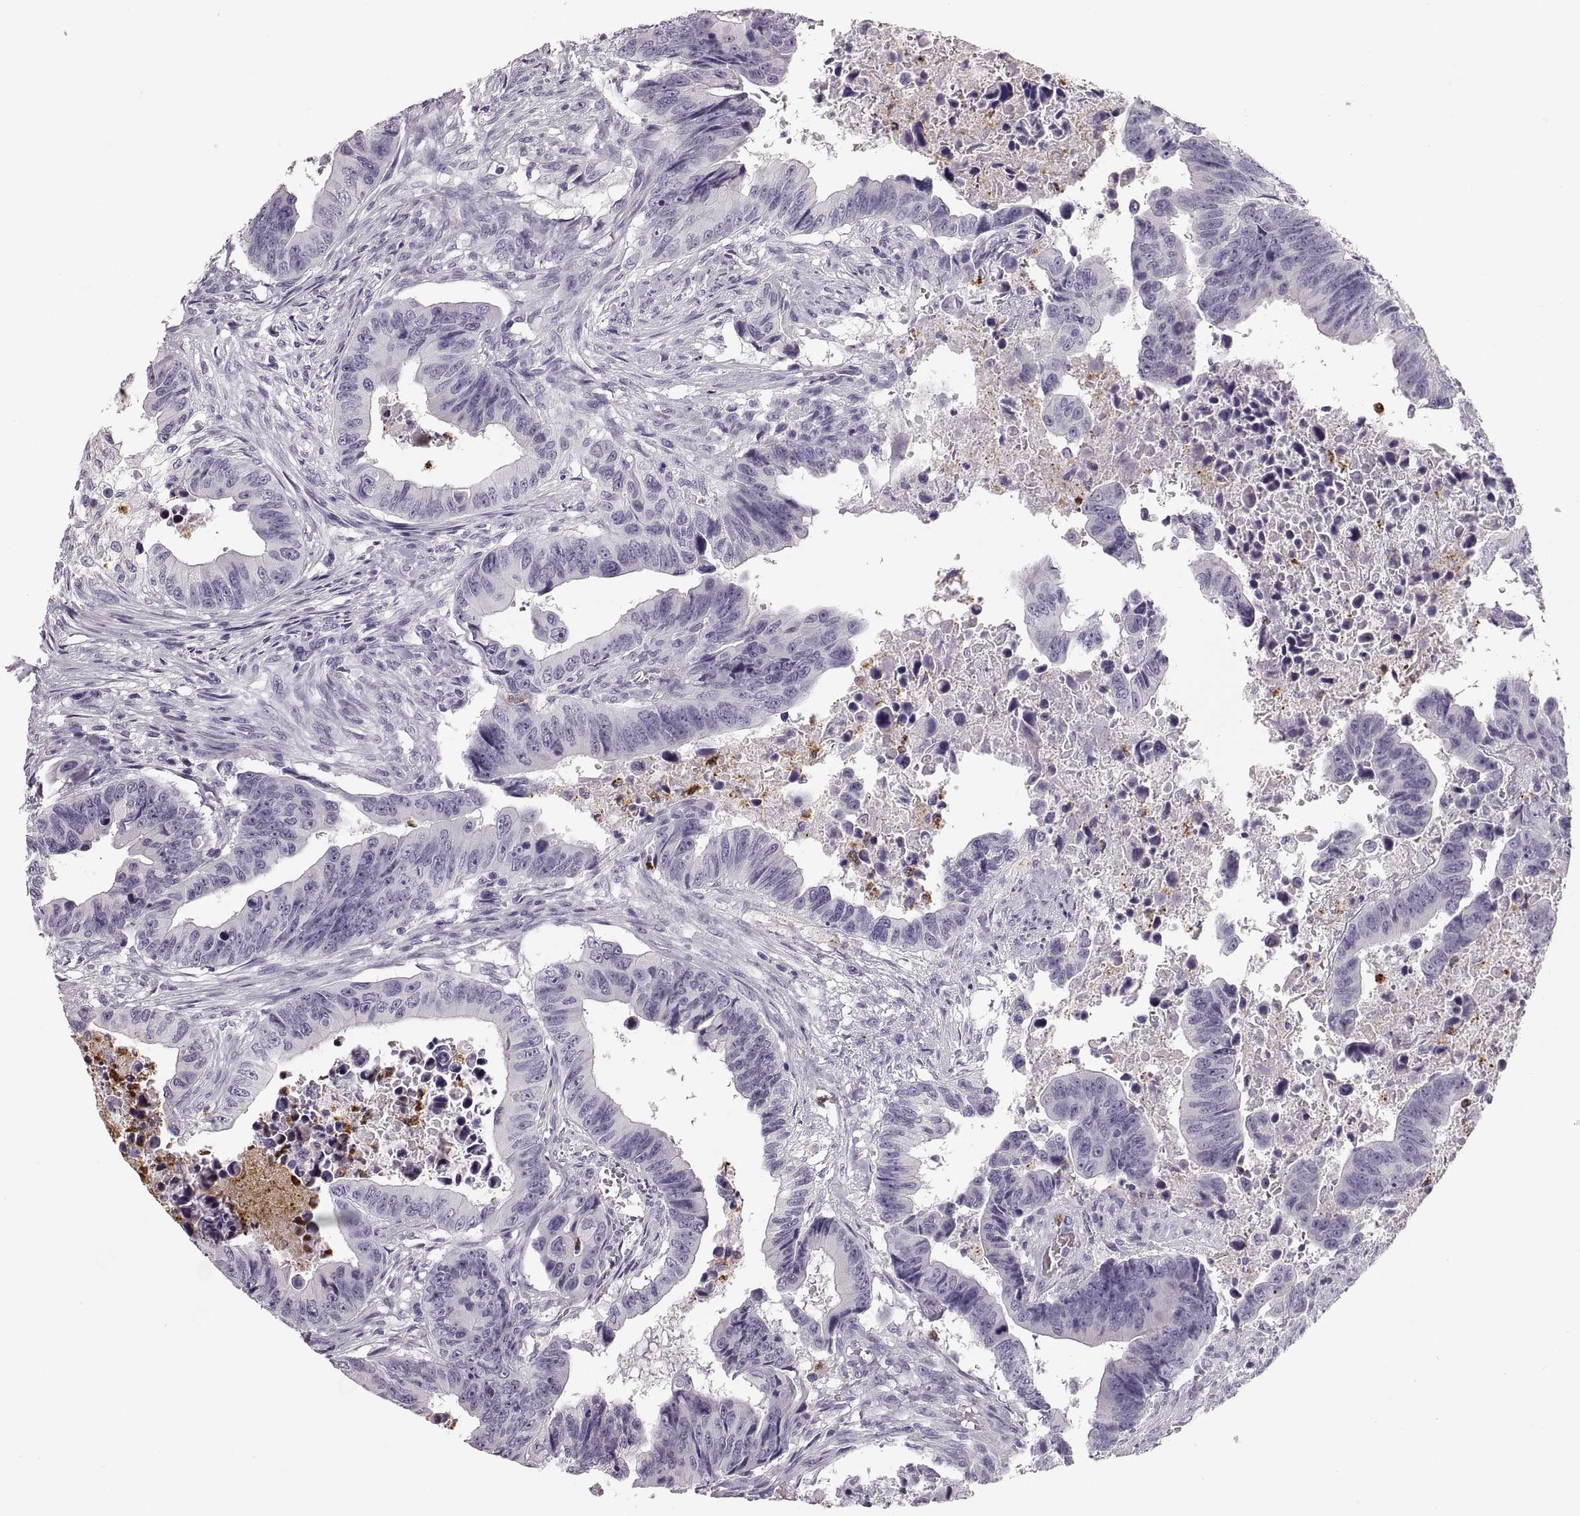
{"staining": {"intensity": "negative", "quantity": "none", "location": "none"}, "tissue": "colorectal cancer", "cell_type": "Tumor cells", "image_type": "cancer", "snomed": [{"axis": "morphology", "description": "Adenocarcinoma, NOS"}, {"axis": "topography", "description": "Colon"}], "caption": "Tumor cells are negative for protein expression in human colorectal cancer (adenocarcinoma).", "gene": "MILR1", "patient": {"sex": "female", "age": 87}}